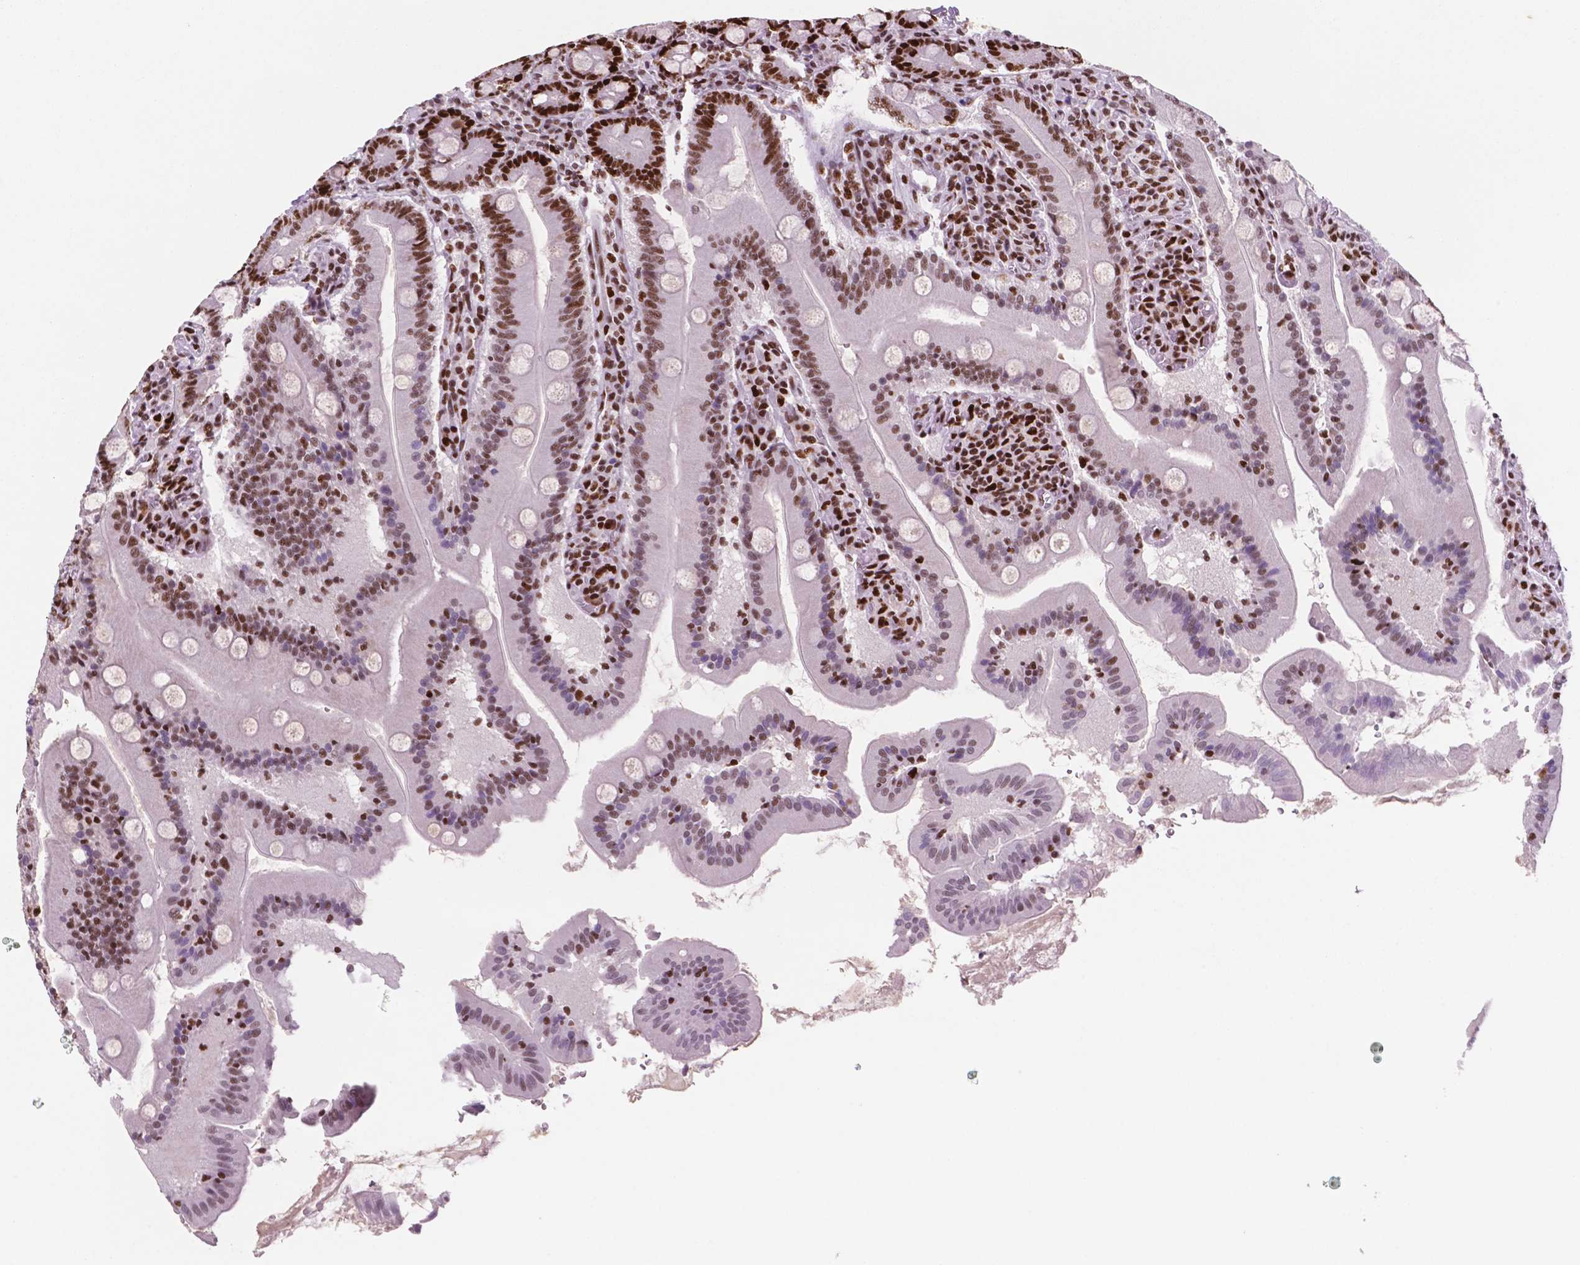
{"staining": {"intensity": "moderate", "quantity": ">75%", "location": "nuclear"}, "tissue": "small intestine", "cell_type": "Glandular cells", "image_type": "normal", "snomed": [{"axis": "morphology", "description": "Normal tissue, NOS"}, {"axis": "topography", "description": "Small intestine"}], "caption": "Benign small intestine reveals moderate nuclear staining in about >75% of glandular cells, visualized by immunohistochemistry.", "gene": "MSH6", "patient": {"sex": "male", "age": 37}}